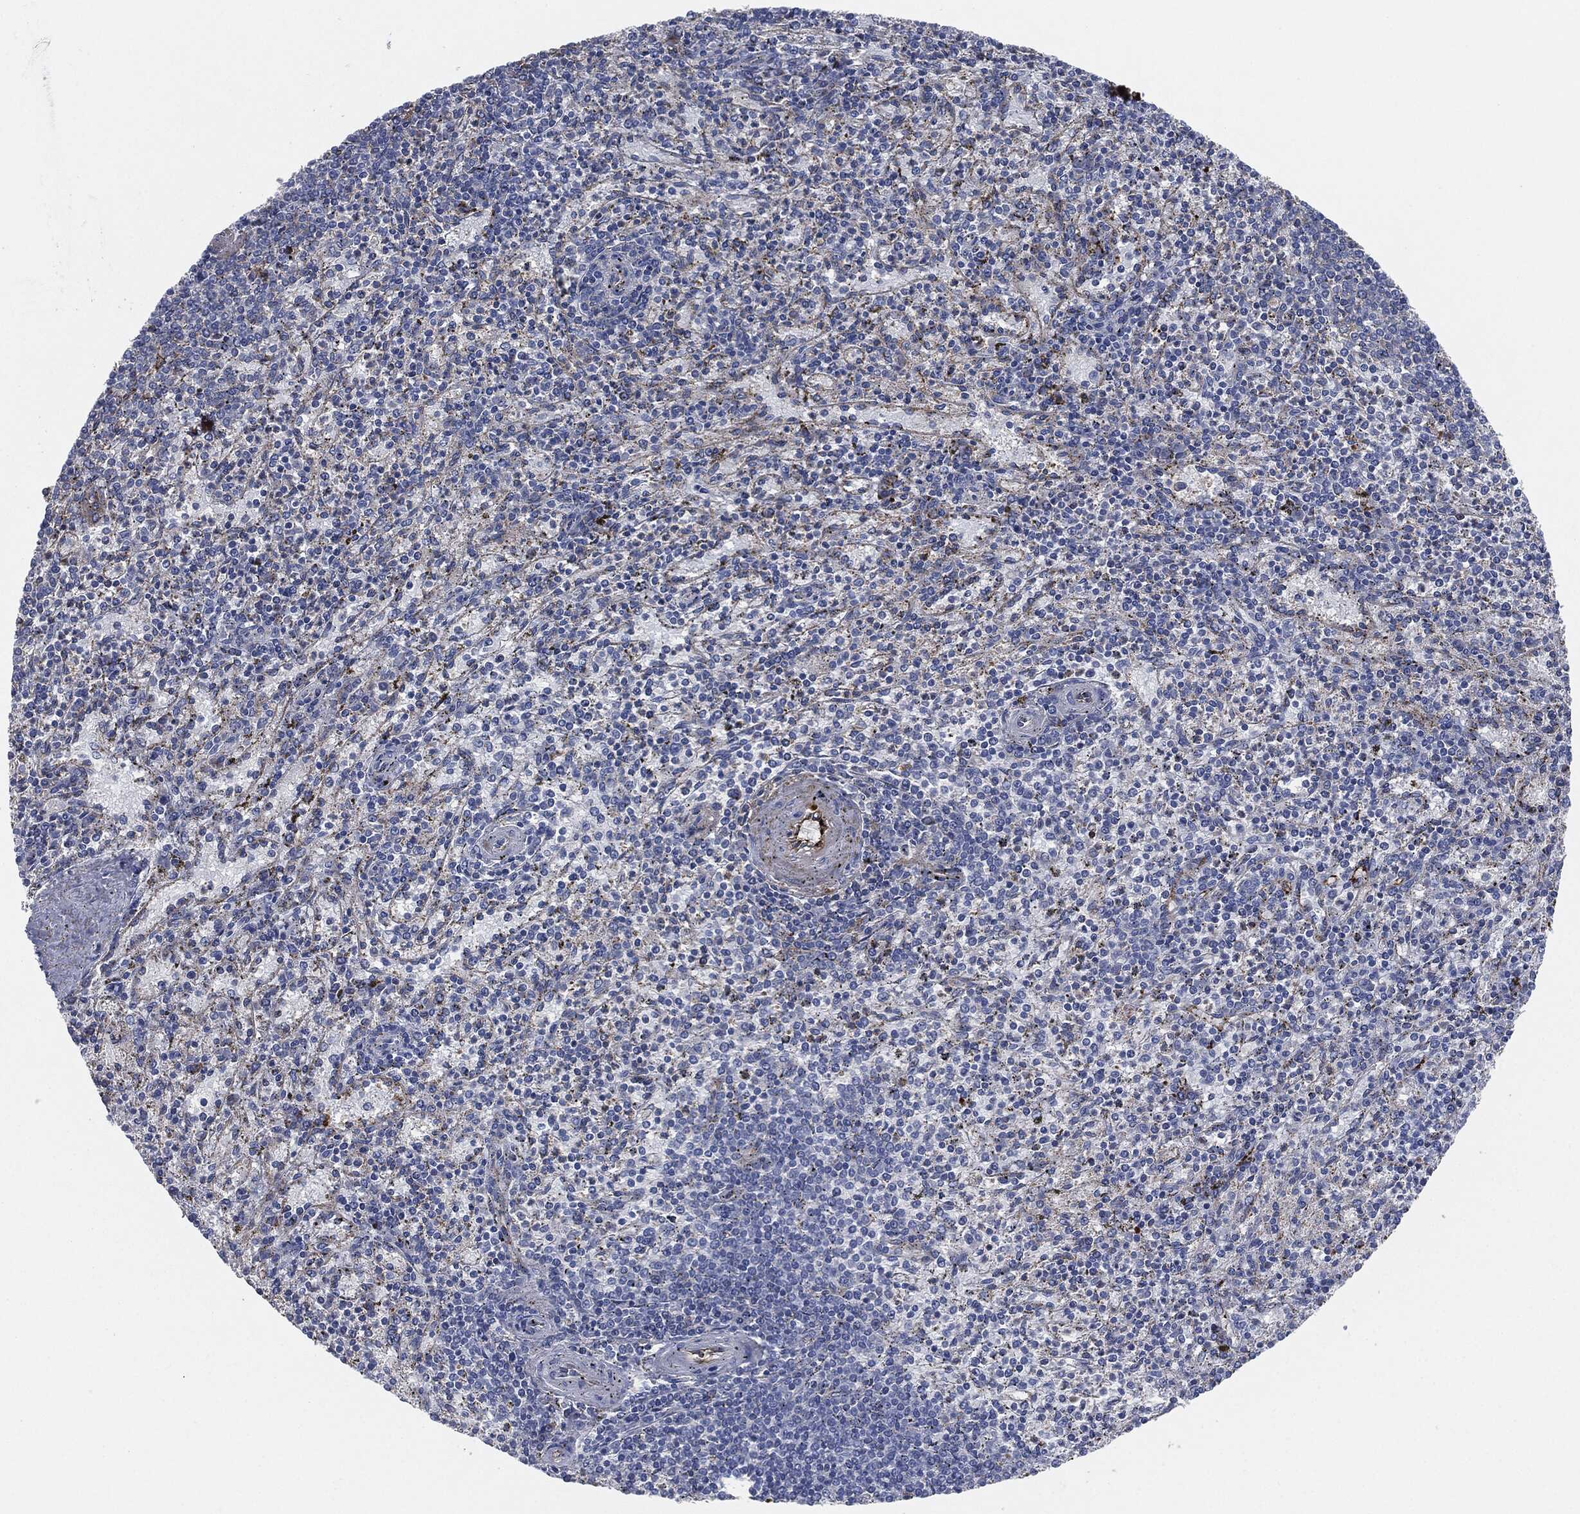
{"staining": {"intensity": "moderate", "quantity": "<25%", "location": "cytoplasmic/membranous"}, "tissue": "spleen", "cell_type": "Cells in red pulp", "image_type": "normal", "snomed": [{"axis": "morphology", "description": "Normal tissue, NOS"}, {"axis": "topography", "description": "Spleen"}], "caption": "Immunohistochemistry (IHC) histopathology image of unremarkable spleen: spleen stained using immunohistochemistry demonstrates low levels of moderate protein expression localized specifically in the cytoplasmic/membranous of cells in red pulp, appearing as a cytoplasmic/membranous brown color.", "gene": "APOB", "patient": {"sex": "female", "age": 37}}